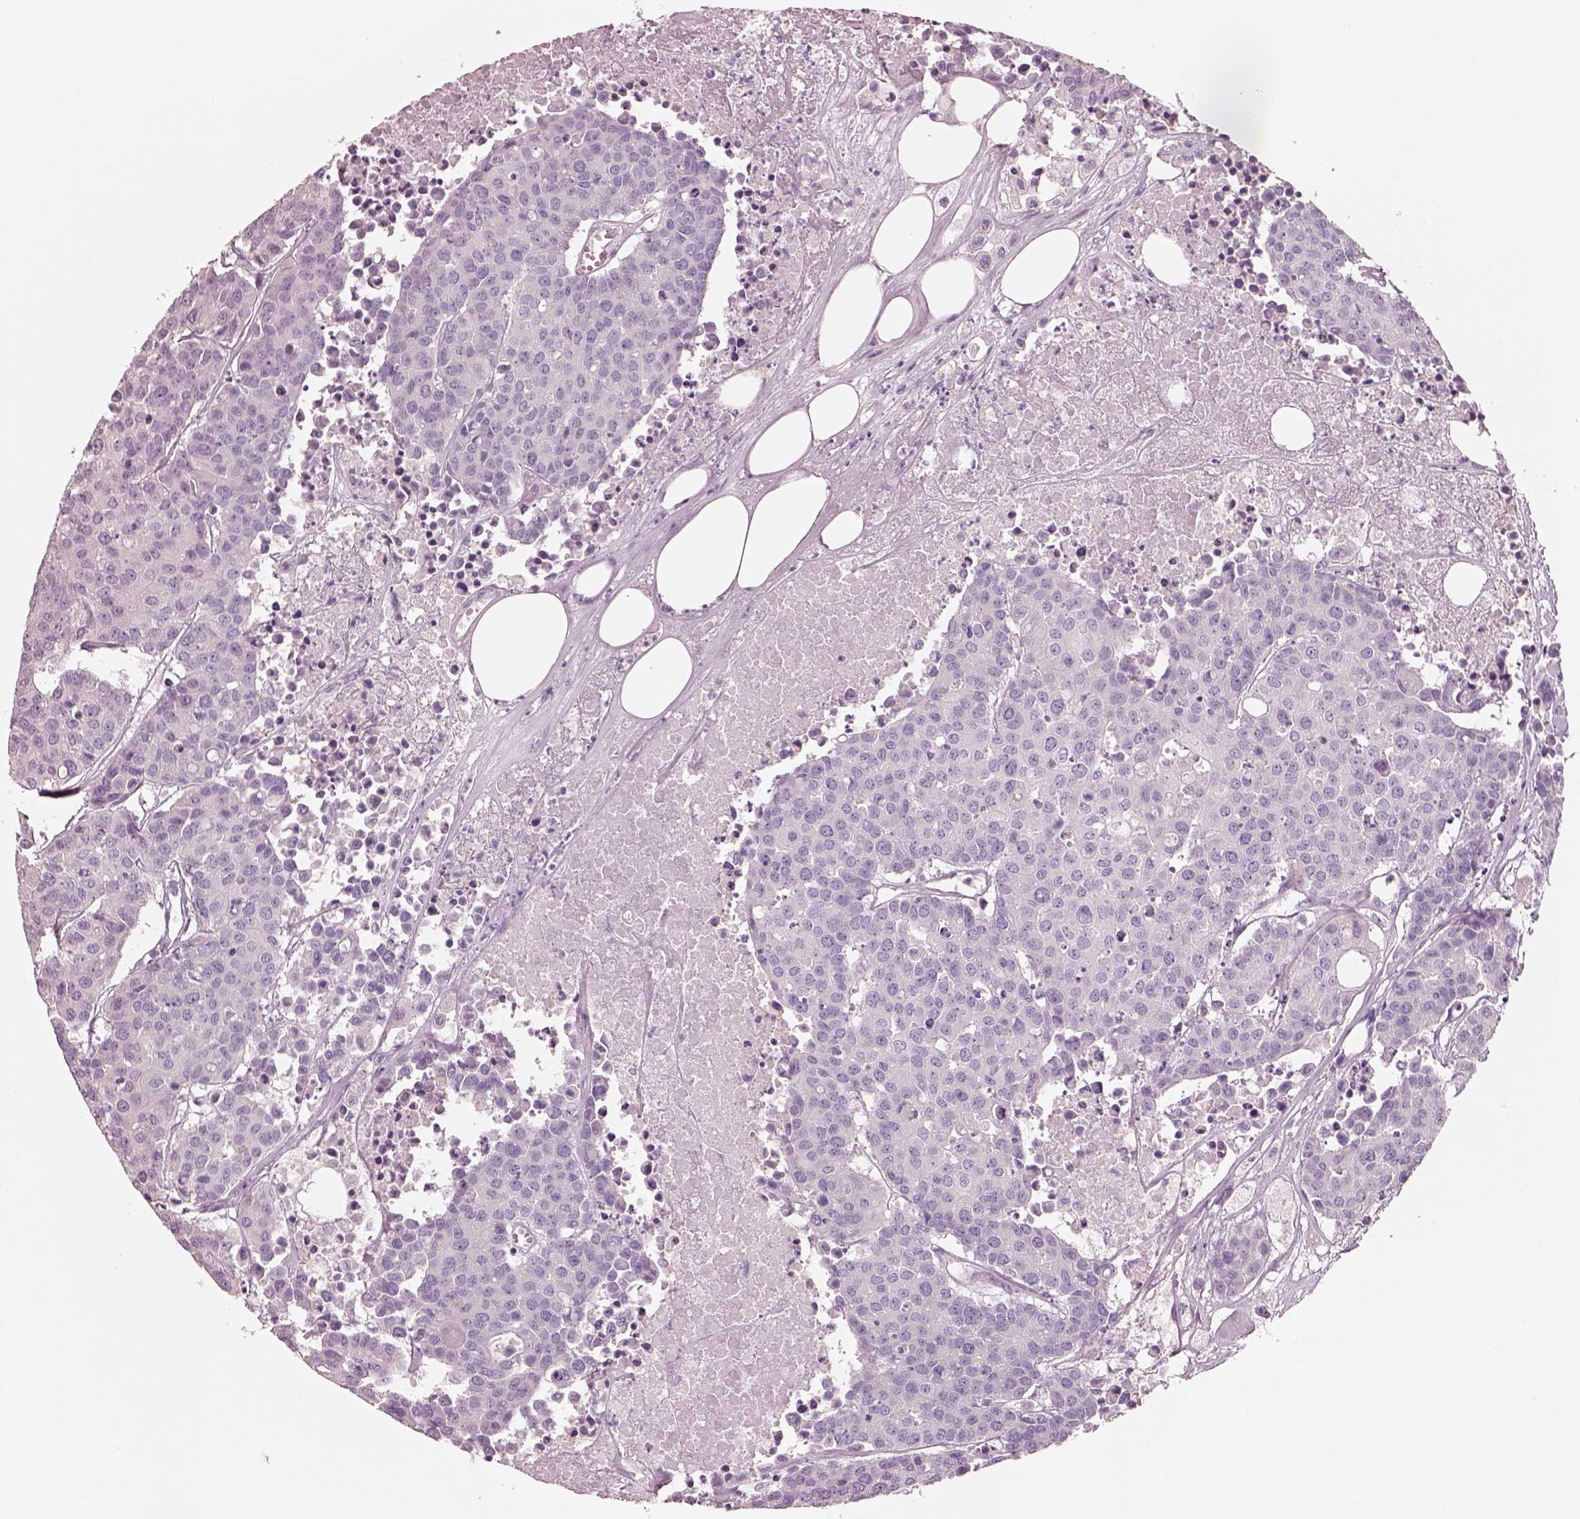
{"staining": {"intensity": "negative", "quantity": "none", "location": "none"}, "tissue": "carcinoid", "cell_type": "Tumor cells", "image_type": "cancer", "snomed": [{"axis": "morphology", "description": "Carcinoid, malignant, NOS"}, {"axis": "topography", "description": "Colon"}], "caption": "Photomicrograph shows no significant protein staining in tumor cells of carcinoid. (Brightfield microscopy of DAB immunohistochemistry at high magnification).", "gene": "PNOC", "patient": {"sex": "male", "age": 81}}